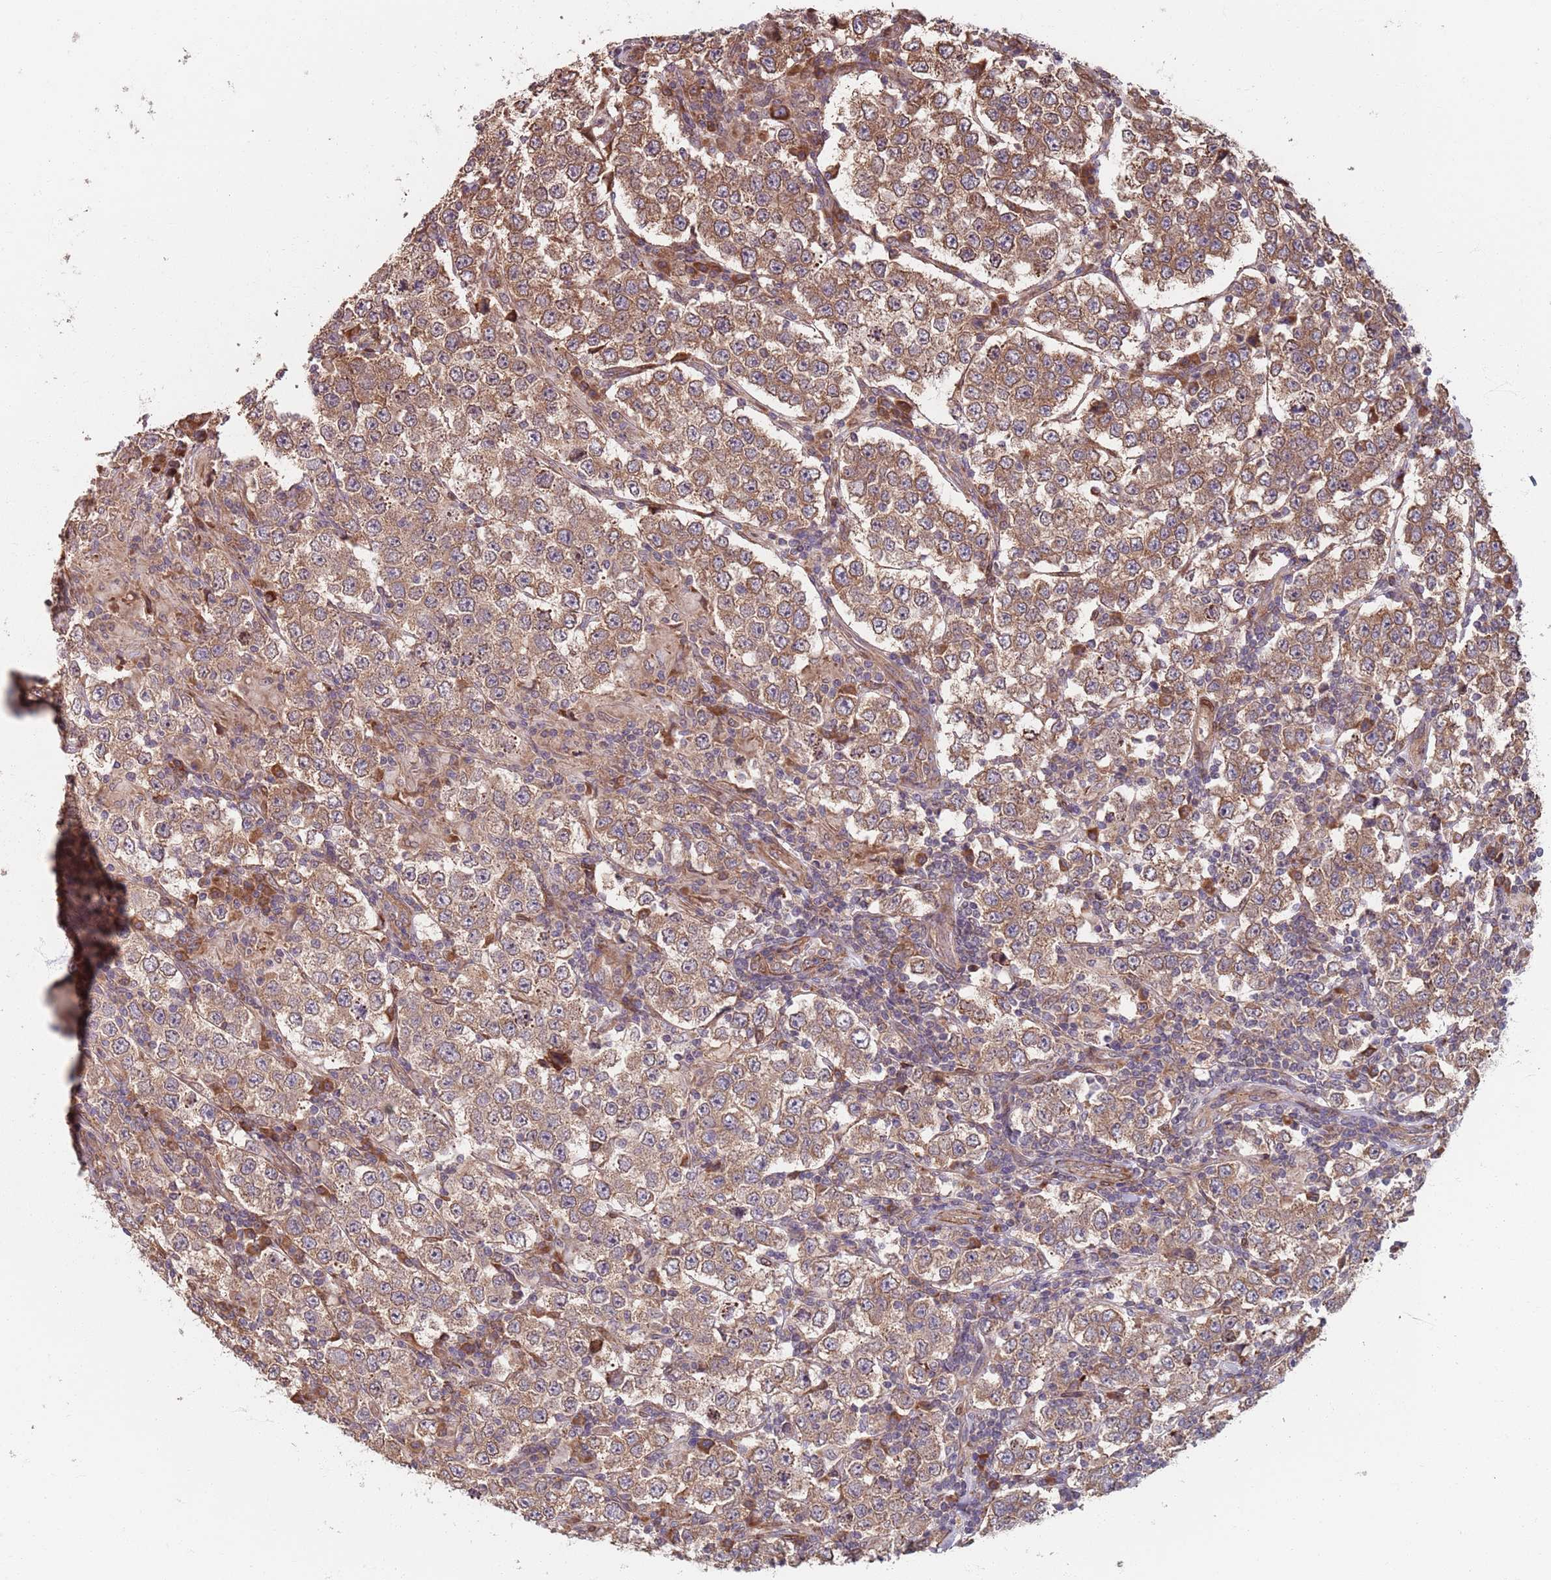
{"staining": {"intensity": "moderate", "quantity": ">75%", "location": "cytoplasmic/membranous"}, "tissue": "testis cancer", "cell_type": "Tumor cells", "image_type": "cancer", "snomed": [{"axis": "morphology", "description": "Normal tissue, NOS"}, {"axis": "morphology", "description": "Urothelial carcinoma, High grade"}, {"axis": "morphology", "description": "Seminoma, NOS"}, {"axis": "morphology", "description": "Carcinoma, Embryonal, NOS"}, {"axis": "topography", "description": "Urinary bladder"}, {"axis": "topography", "description": "Testis"}], "caption": "Human testis cancer (embryonal carcinoma) stained with a brown dye displays moderate cytoplasmic/membranous positive staining in approximately >75% of tumor cells.", "gene": "NOTCH3", "patient": {"sex": "male", "age": 41}}